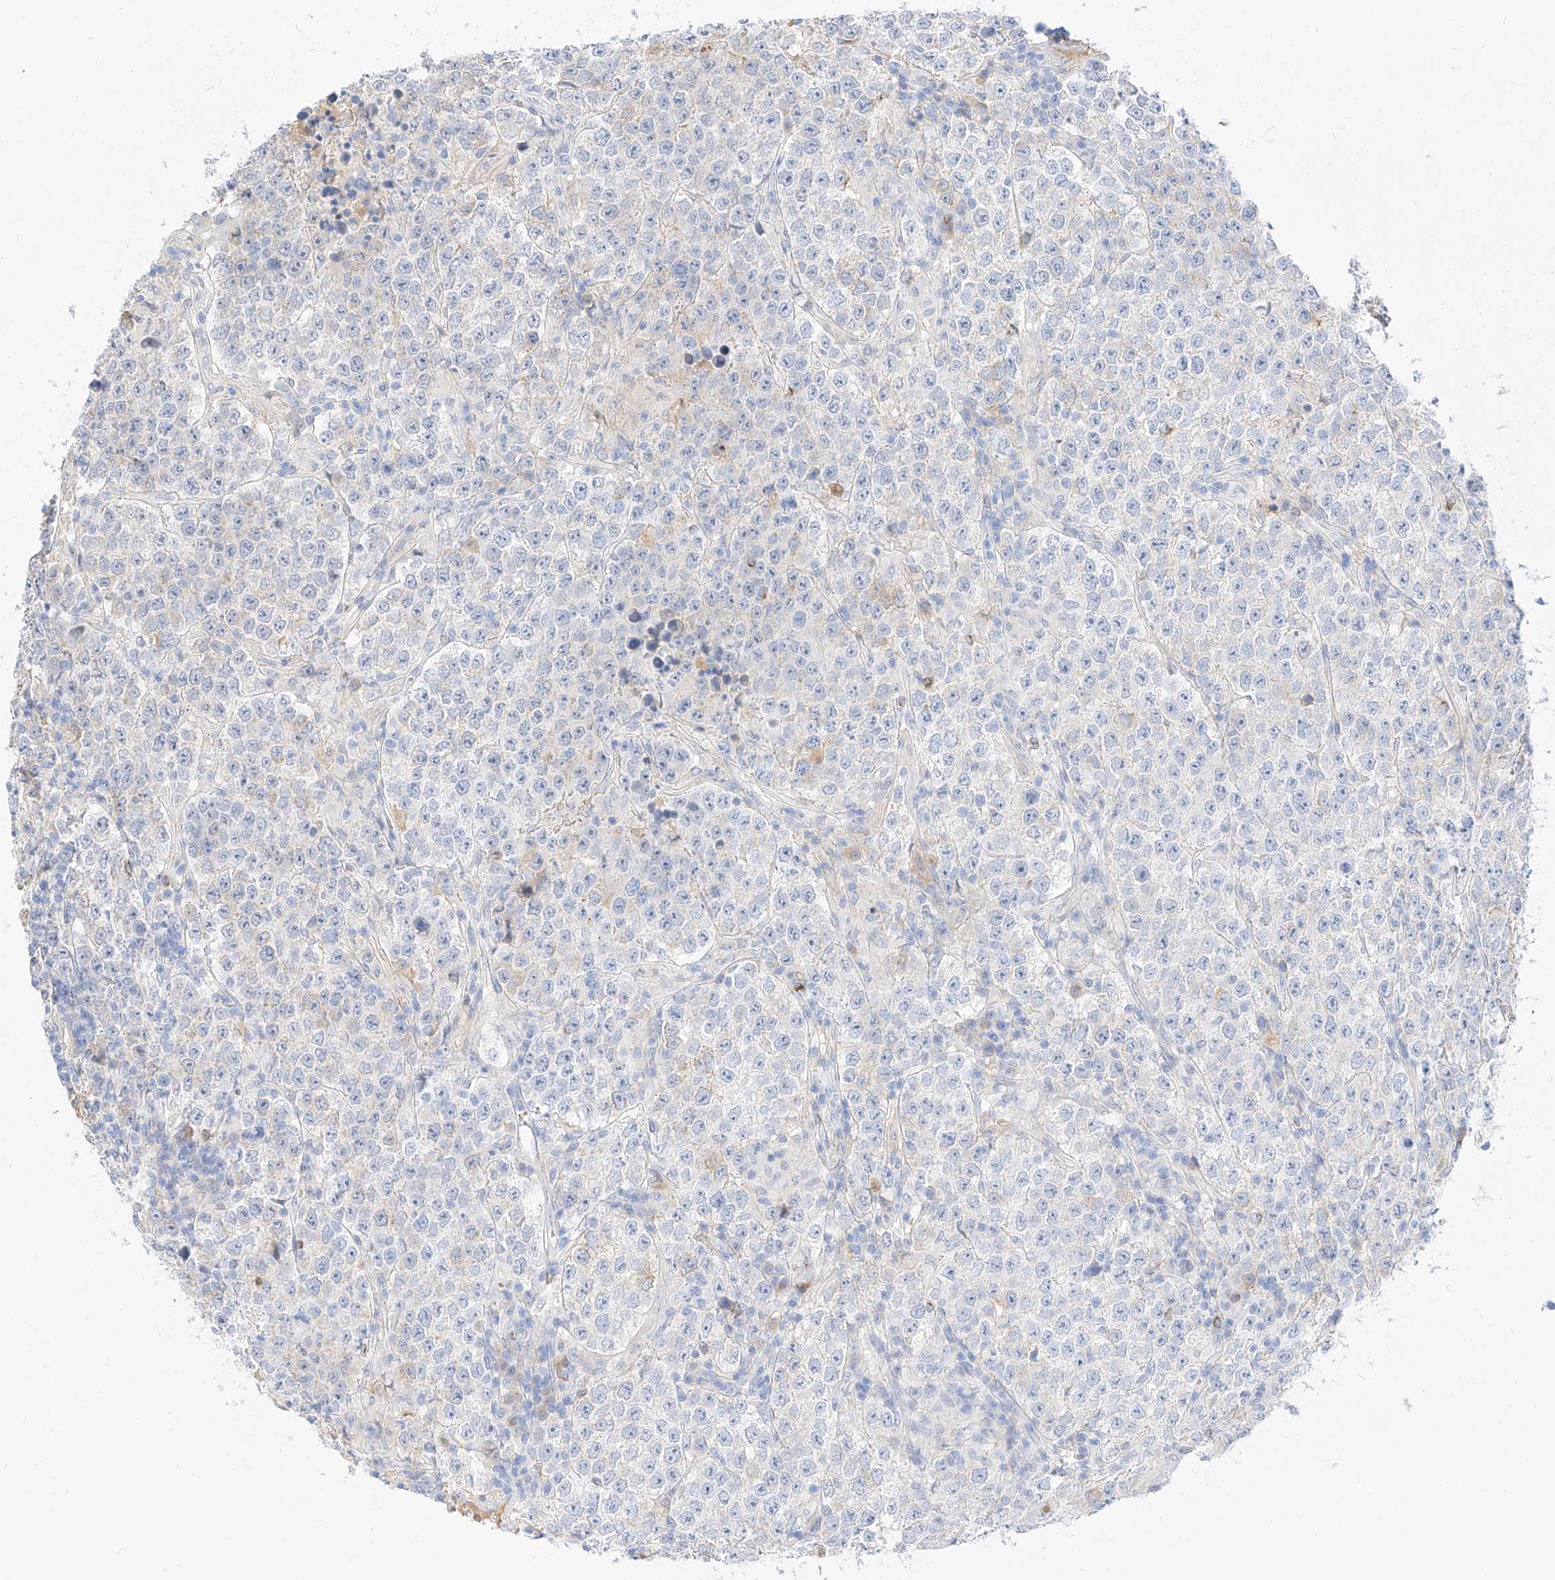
{"staining": {"intensity": "negative", "quantity": "none", "location": "none"}, "tissue": "testis cancer", "cell_type": "Tumor cells", "image_type": "cancer", "snomed": [{"axis": "morphology", "description": "Normal tissue, NOS"}, {"axis": "morphology", "description": "Urothelial carcinoma, High grade"}, {"axis": "morphology", "description": "Seminoma, NOS"}, {"axis": "morphology", "description": "Carcinoma, Embryonal, NOS"}, {"axis": "topography", "description": "Urinary bladder"}, {"axis": "topography", "description": "Testis"}], "caption": "A high-resolution micrograph shows immunohistochemistry staining of testis cancer, which exhibits no significant positivity in tumor cells. (IHC, brightfield microscopy, high magnification).", "gene": "MAP7", "patient": {"sex": "male", "age": 41}}